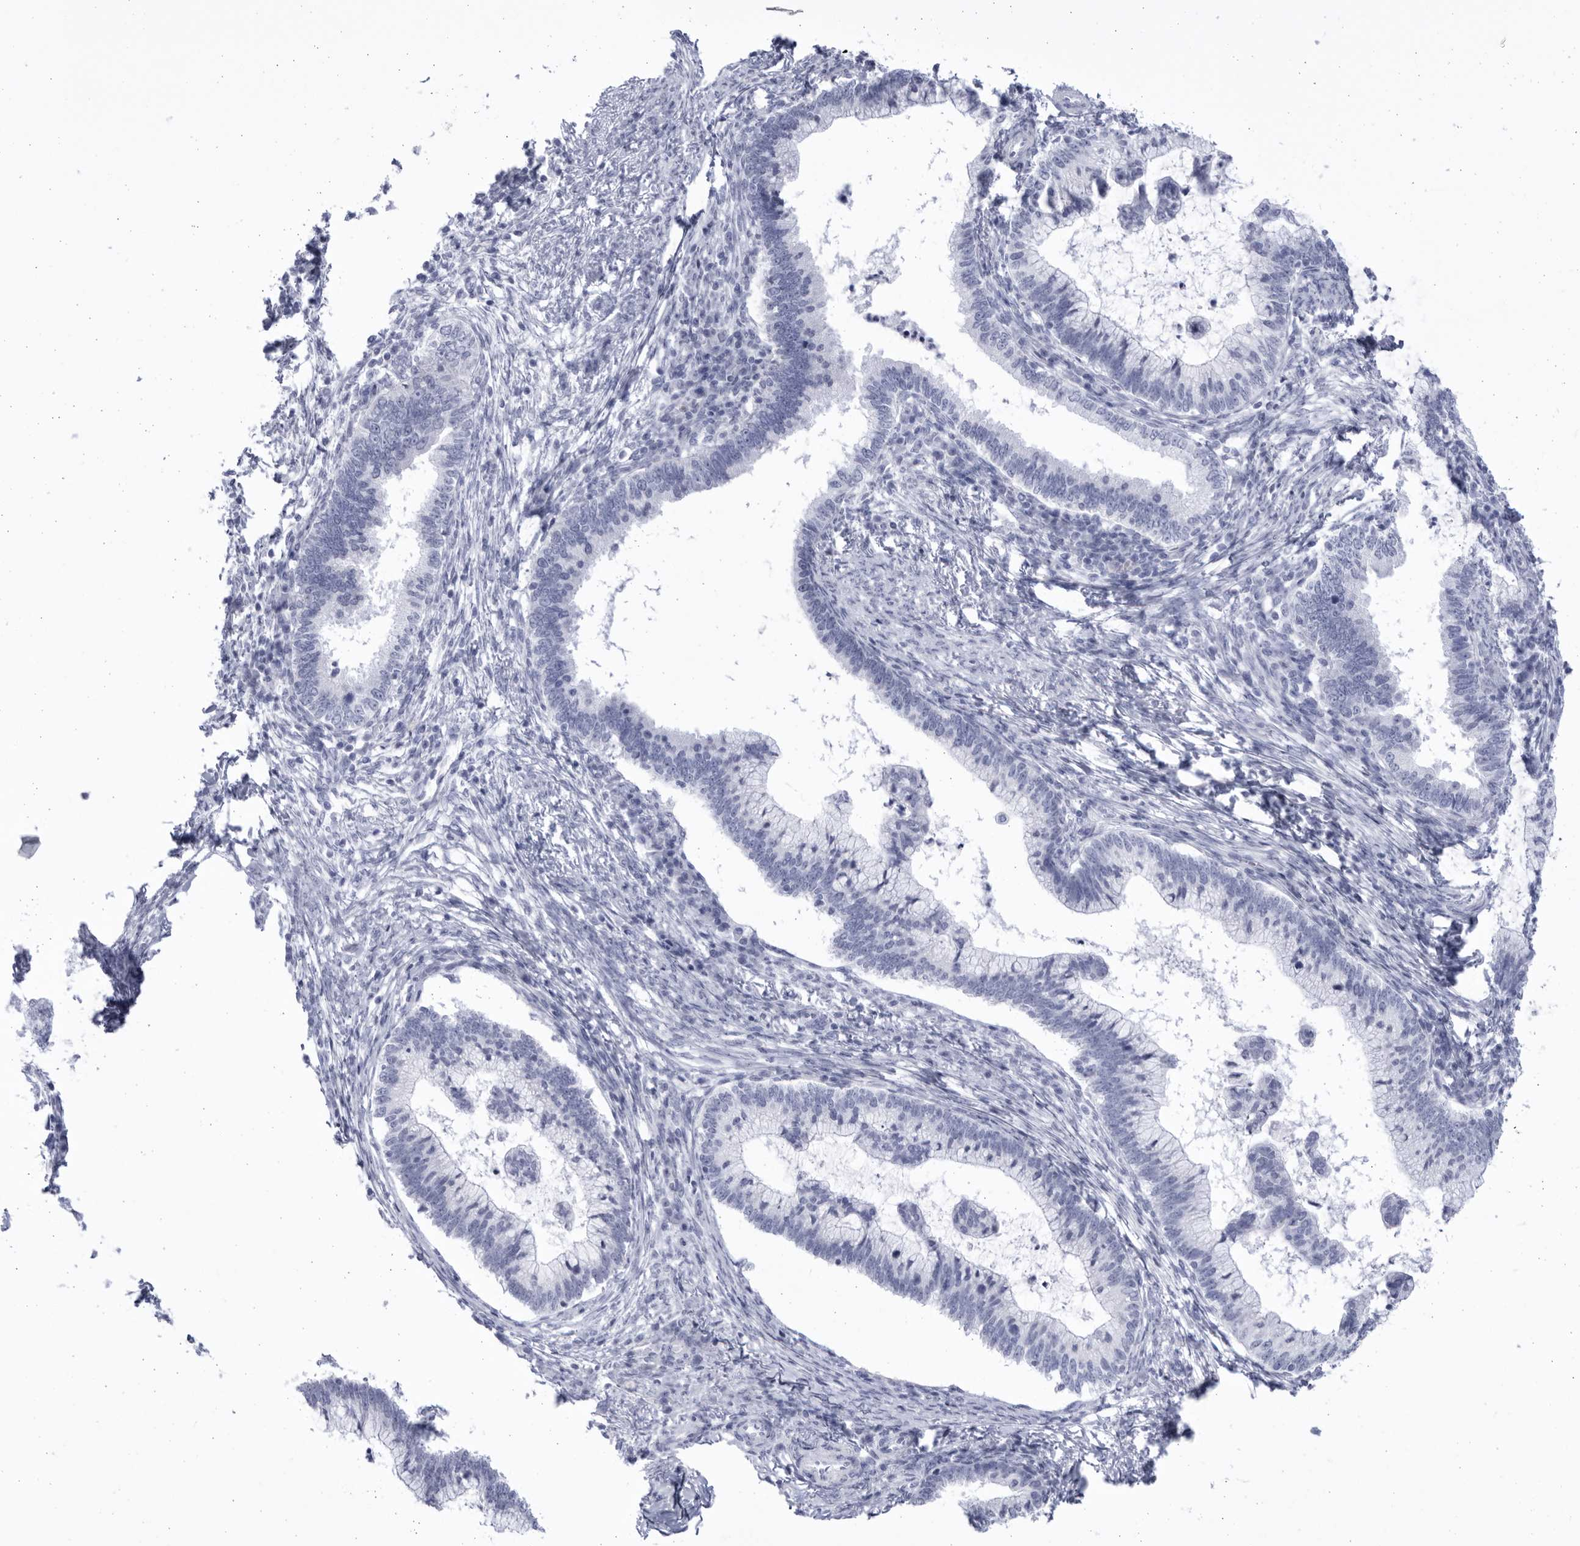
{"staining": {"intensity": "negative", "quantity": "none", "location": "none"}, "tissue": "cervical cancer", "cell_type": "Tumor cells", "image_type": "cancer", "snomed": [{"axis": "morphology", "description": "Adenocarcinoma, NOS"}, {"axis": "topography", "description": "Cervix"}], "caption": "Tumor cells are negative for protein expression in human cervical cancer (adenocarcinoma). (Stains: DAB (3,3'-diaminobenzidine) immunohistochemistry (IHC) with hematoxylin counter stain, Microscopy: brightfield microscopy at high magnification).", "gene": "CCDC181", "patient": {"sex": "female", "age": 36}}